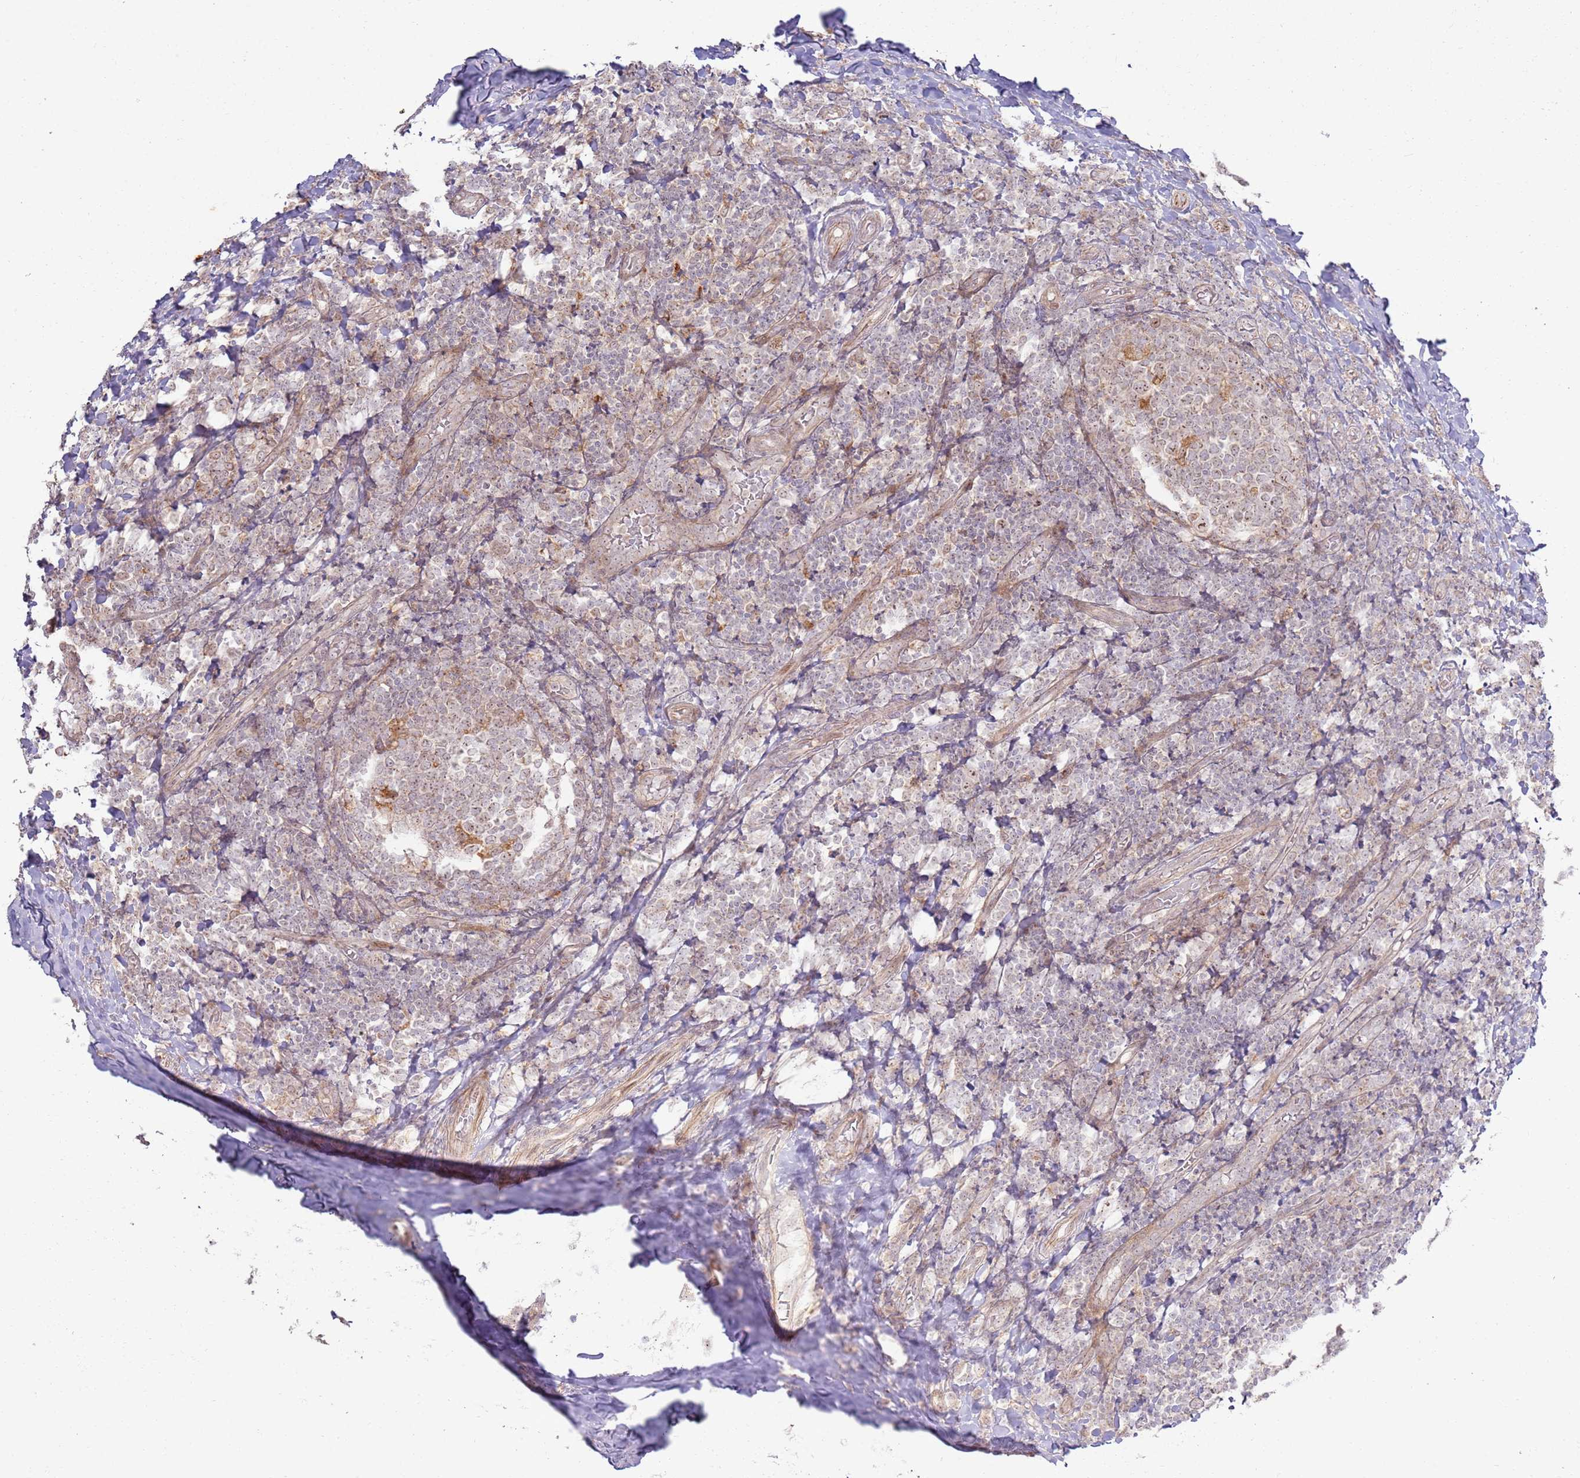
{"staining": {"intensity": "moderate", "quantity": "<25%", "location": "cytoplasmic/membranous,nuclear"}, "tissue": "tonsil", "cell_type": "Germinal center cells", "image_type": "normal", "snomed": [{"axis": "morphology", "description": "Normal tissue, NOS"}, {"axis": "topography", "description": "Tonsil"}], "caption": "Tonsil stained with a brown dye exhibits moderate cytoplasmic/membranous,nuclear positive staining in approximately <25% of germinal center cells.", "gene": "CNPY1", "patient": {"sex": "female", "age": 19}}